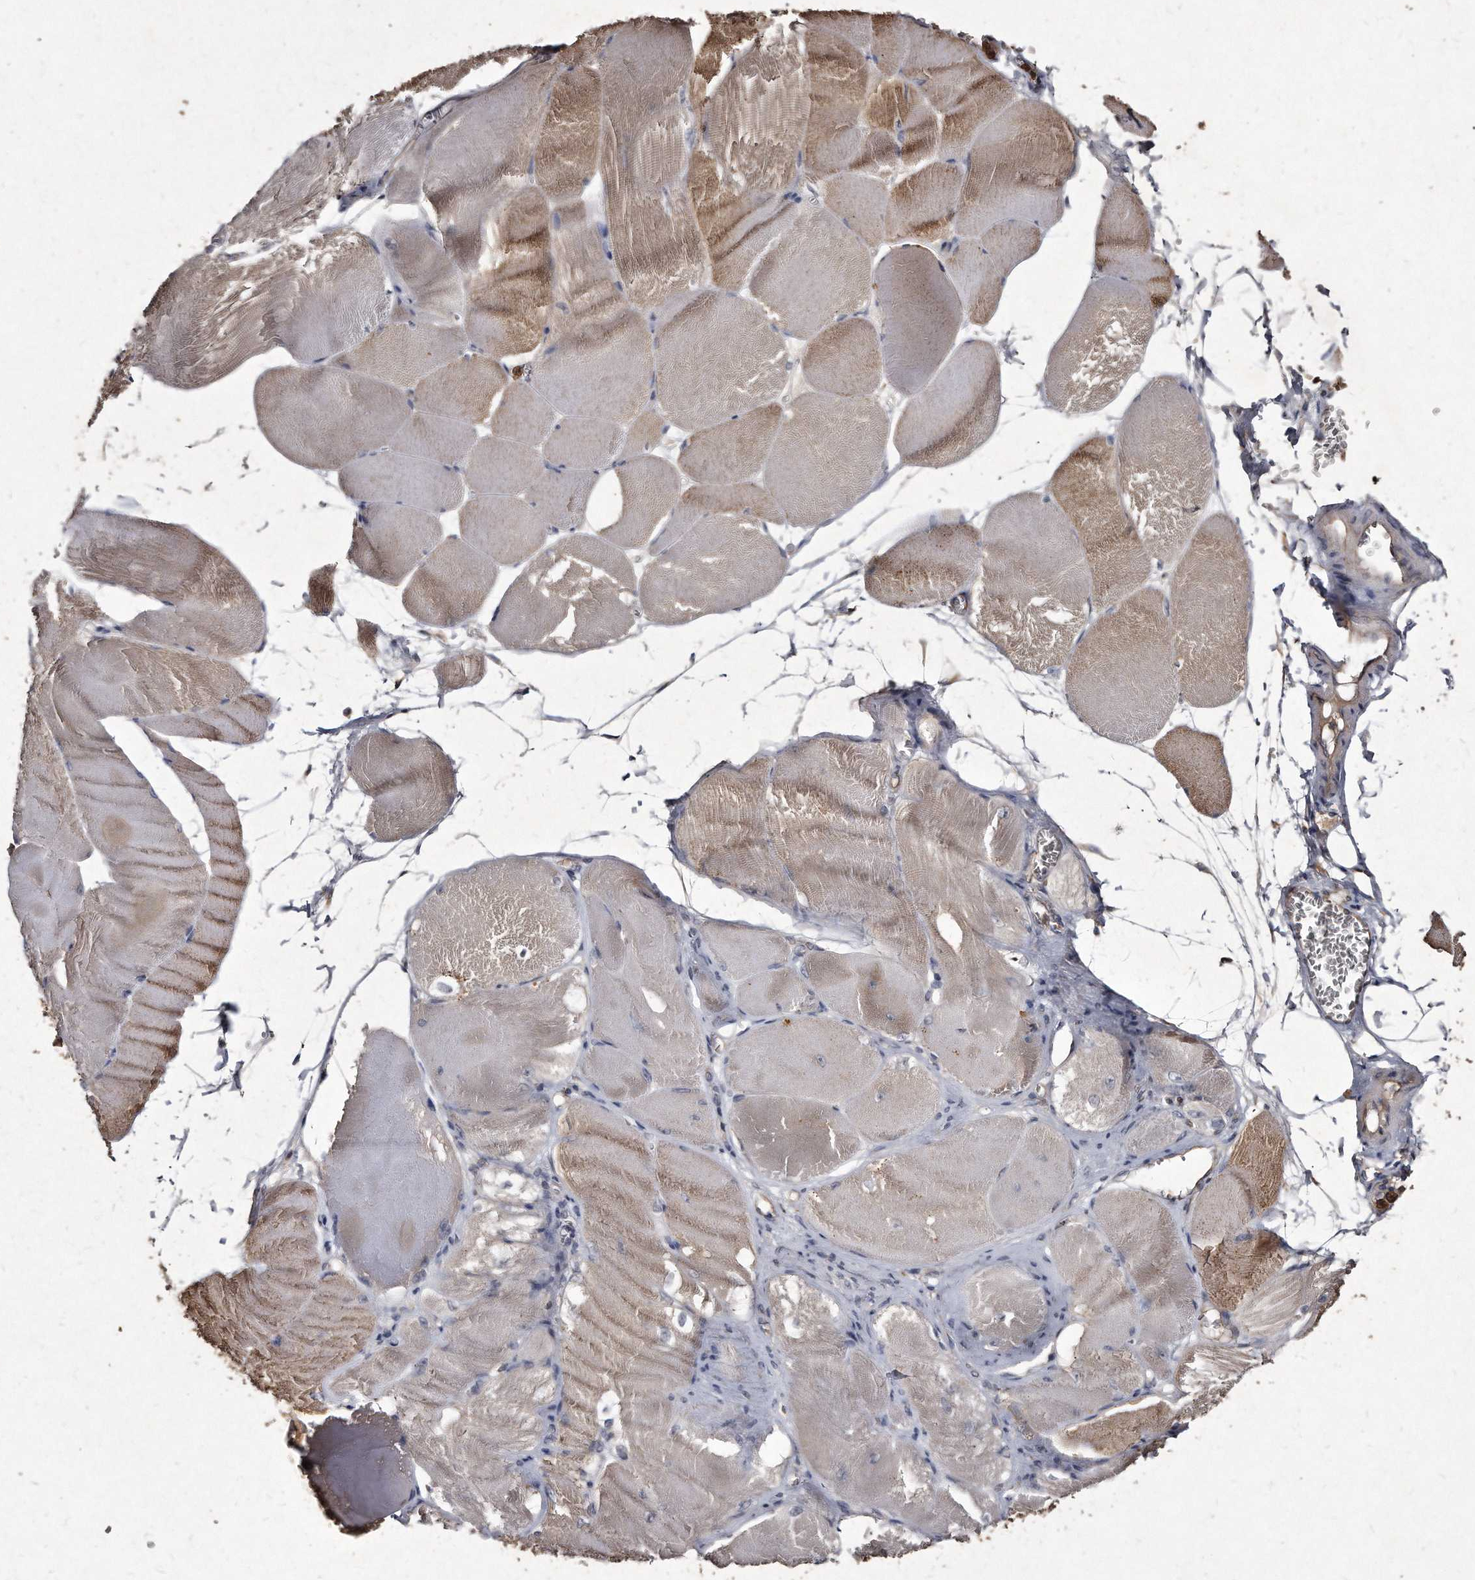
{"staining": {"intensity": "moderate", "quantity": "25%-75%", "location": "cytoplasmic/membranous"}, "tissue": "skeletal muscle", "cell_type": "Myocytes", "image_type": "normal", "snomed": [{"axis": "morphology", "description": "Normal tissue, NOS"}, {"axis": "morphology", "description": "Basal cell carcinoma"}, {"axis": "topography", "description": "Skeletal muscle"}], "caption": "A micrograph of human skeletal muscle stained for a protein exhibits moderate cytoplasmic/membranous brown staining in myocytes. (Brightfield microscopy of DAB IHC at high magnification).", "gene": "KLHDC3", "patient": {"sex": "female", "age": 64}}